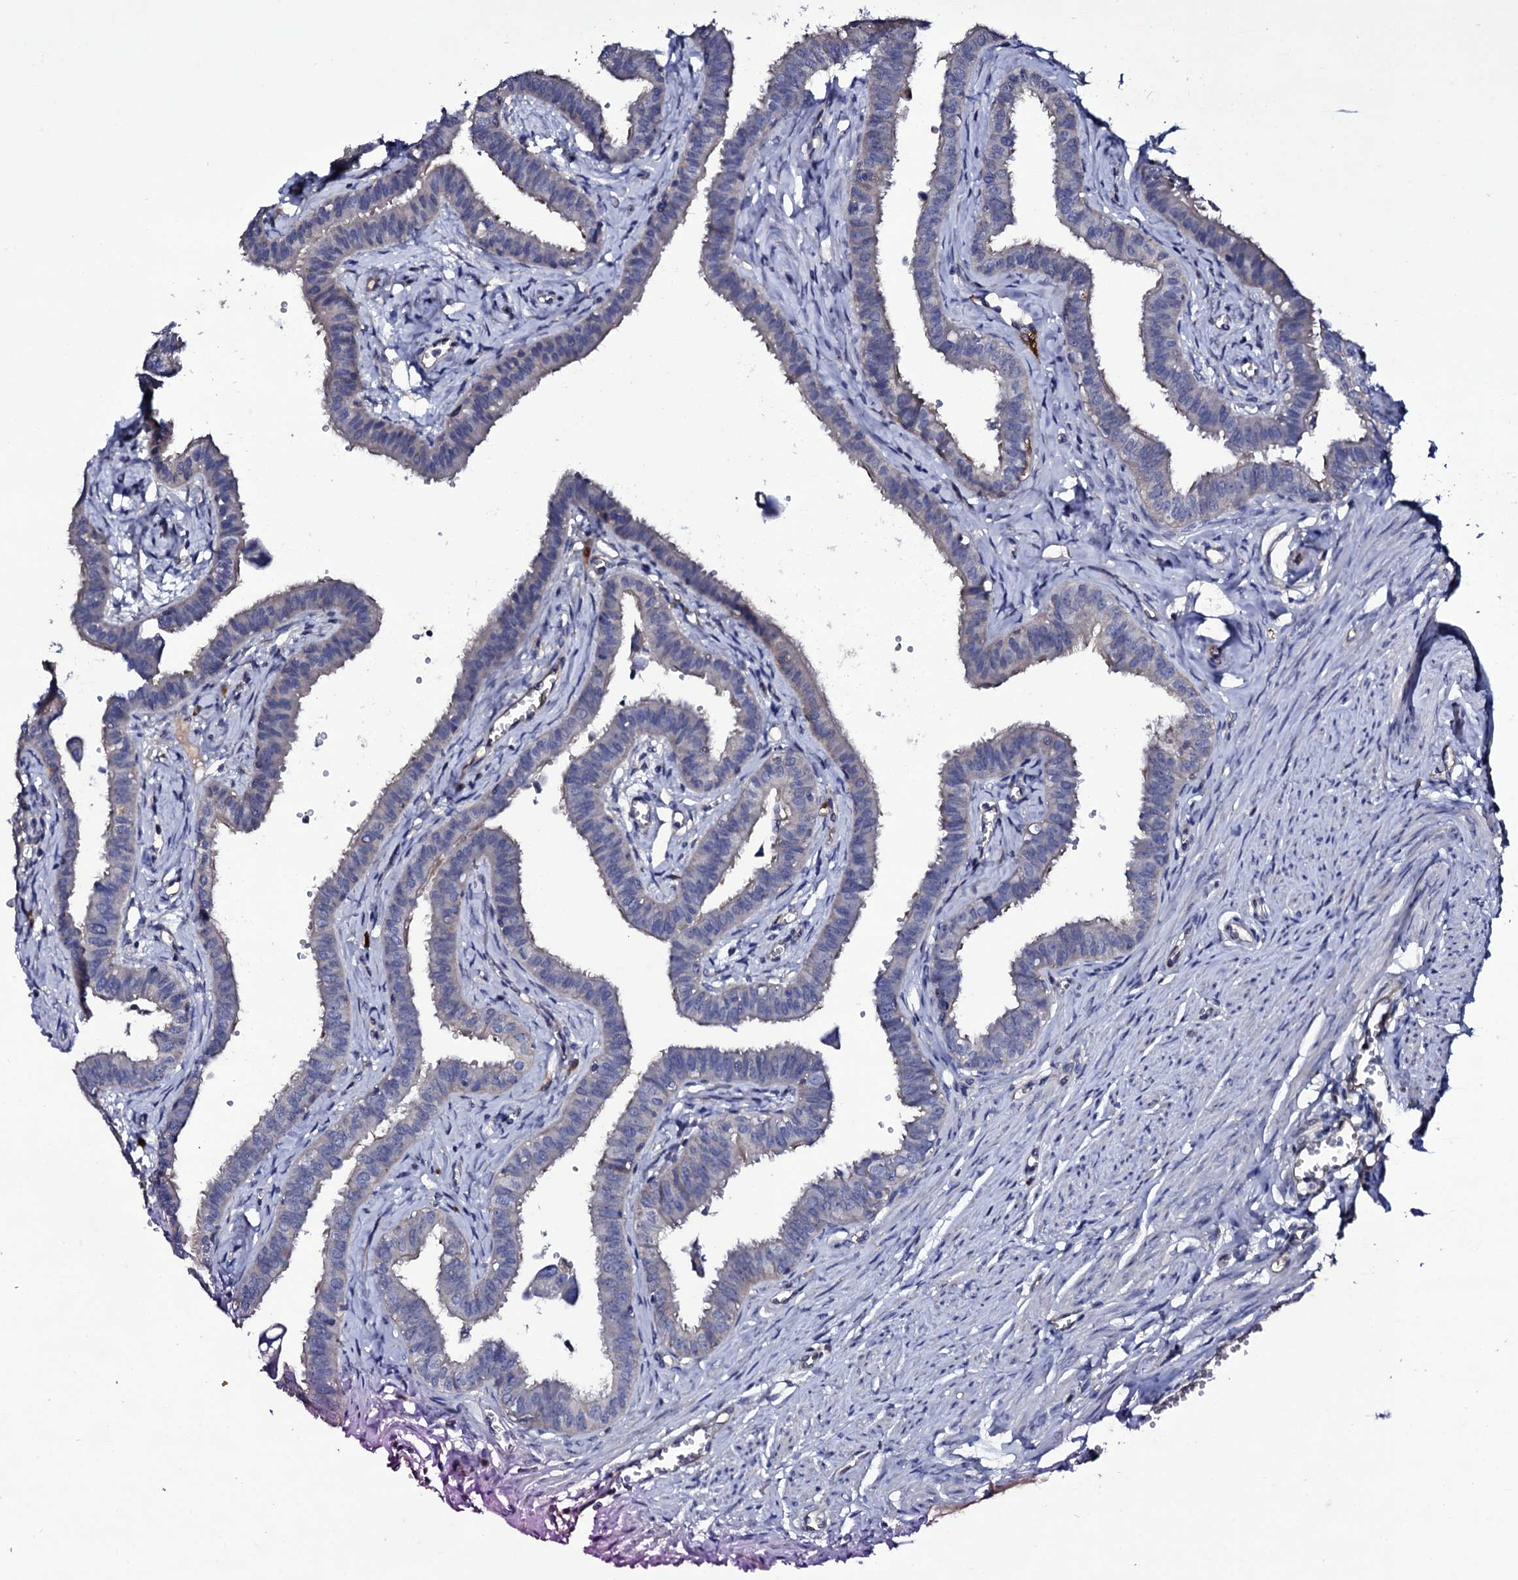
{"staining": {"intensity": "negative", "quantity": "none", "location": "none"}, "tissue": "fallopian tube", "cell_type": "Glandular cells", "image_type": "normal", "snomed": [{"axis": "morphology", "description": "Normal tissue, NOS"}, {"axis": "morphology", "description": "Carcinoma, NOS"}, {"axis": "topography", "description": "Fallopian tube"}, {"axis": "topography", "description": "Ovary"}], "caption": "Immunohistochemistry (IHC) histopathology image of benign fallopian tube: fallopian tube stained with DAB displays no significant protein expression in glandular cells.", "gene": "BCL2L14", "patient": {"sex": "female", "age": 59}}